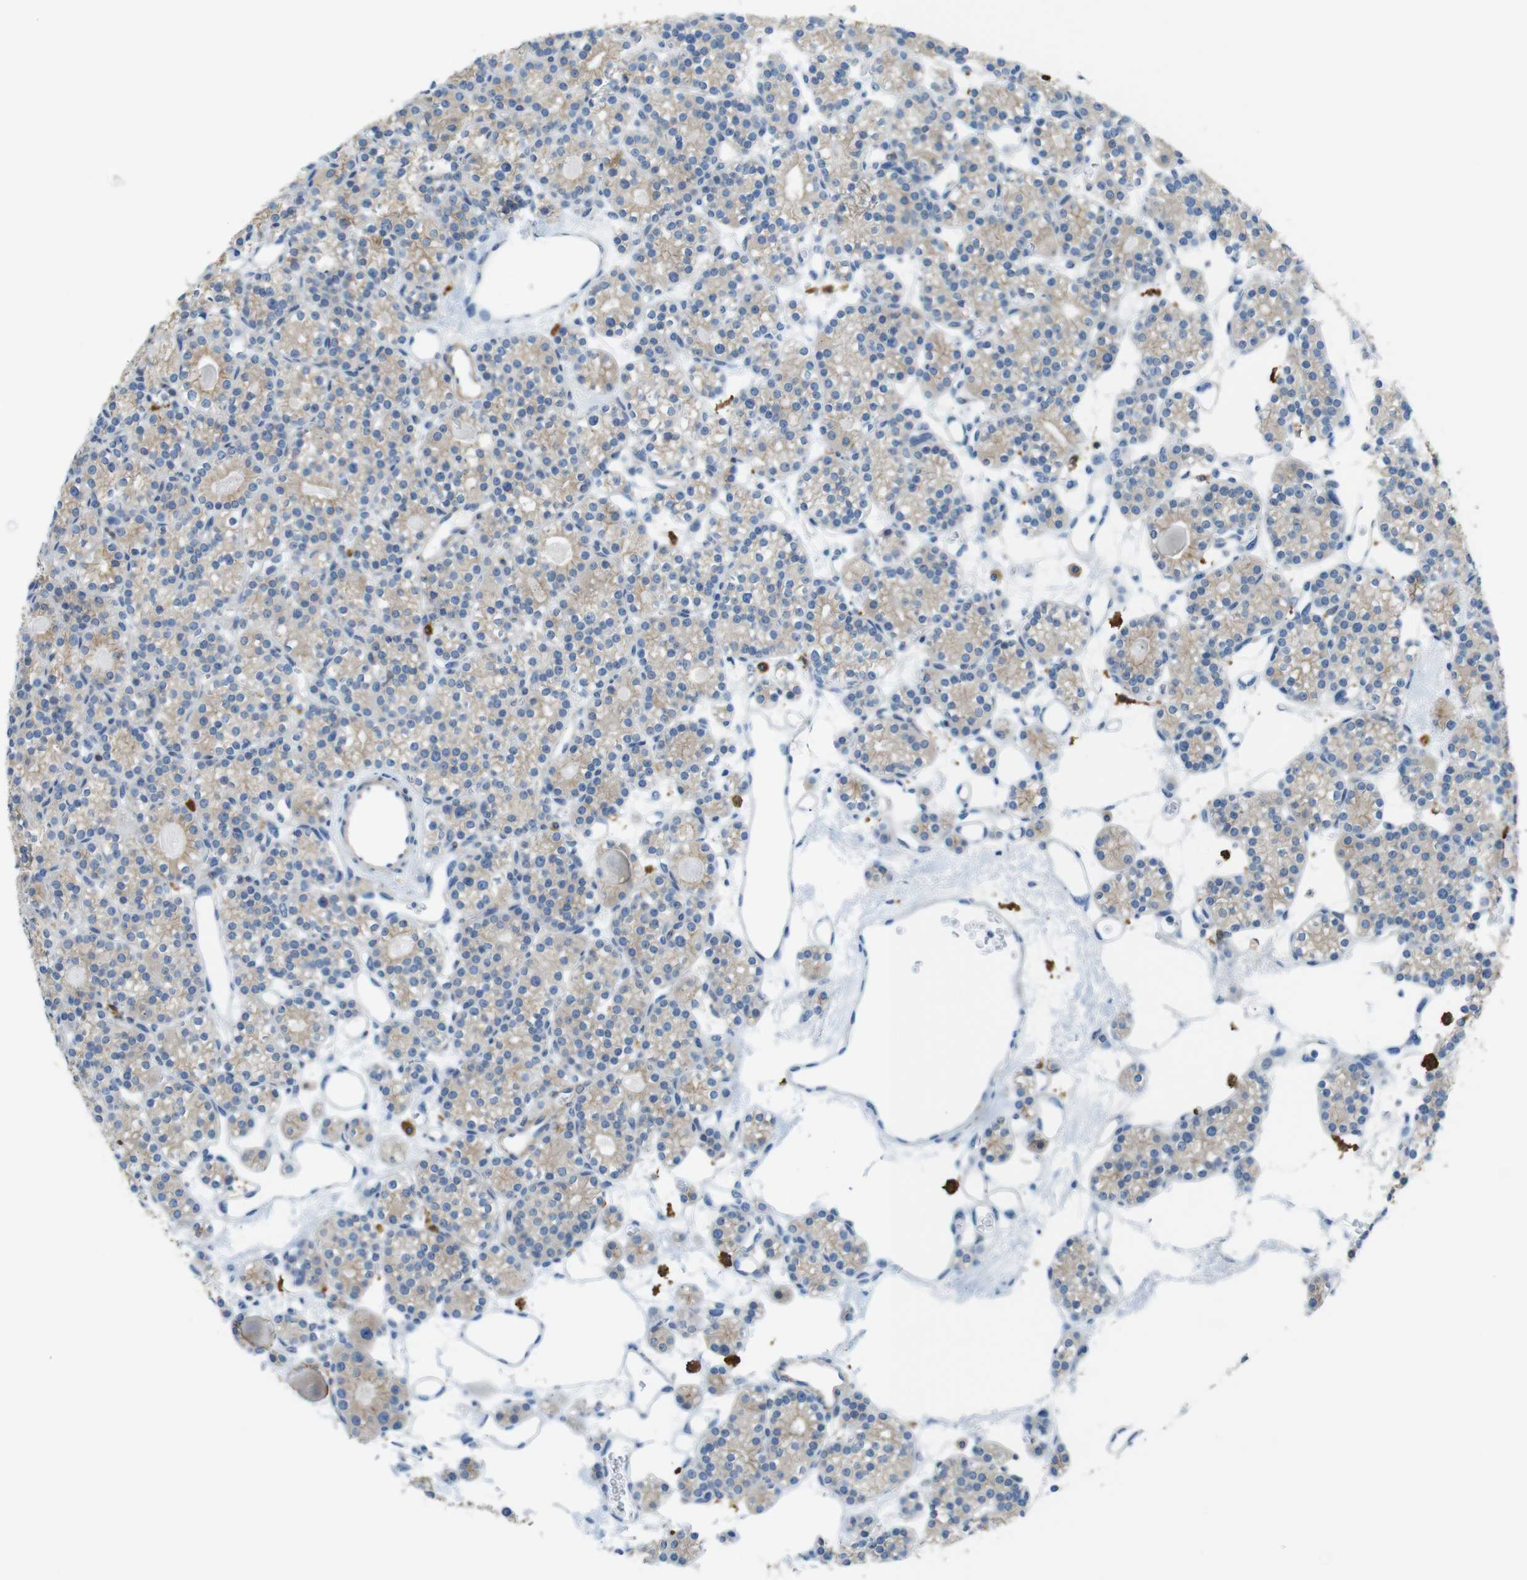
{"staining": {"intensity": "moderate", "quantity": "25%-75%", "location": "cytoplasmic/membranous"}, "tissue": "parathyroid gland", "cell_type": "Glandular cells", "image_type": "normal", "snomed": [{"axis": "morphology", "description": "Normal tissue, NOS"}, {"axis": "topography", "description": "Parathyroid gland"}], "caption": "Protein staining of benign parathyroid gland reveals moderate cytoplasmic/membranous staining in approximately 25%-75% of glandular cells.", "gene": "CLMN", "patient": {"sex": "female", "age": 64}}